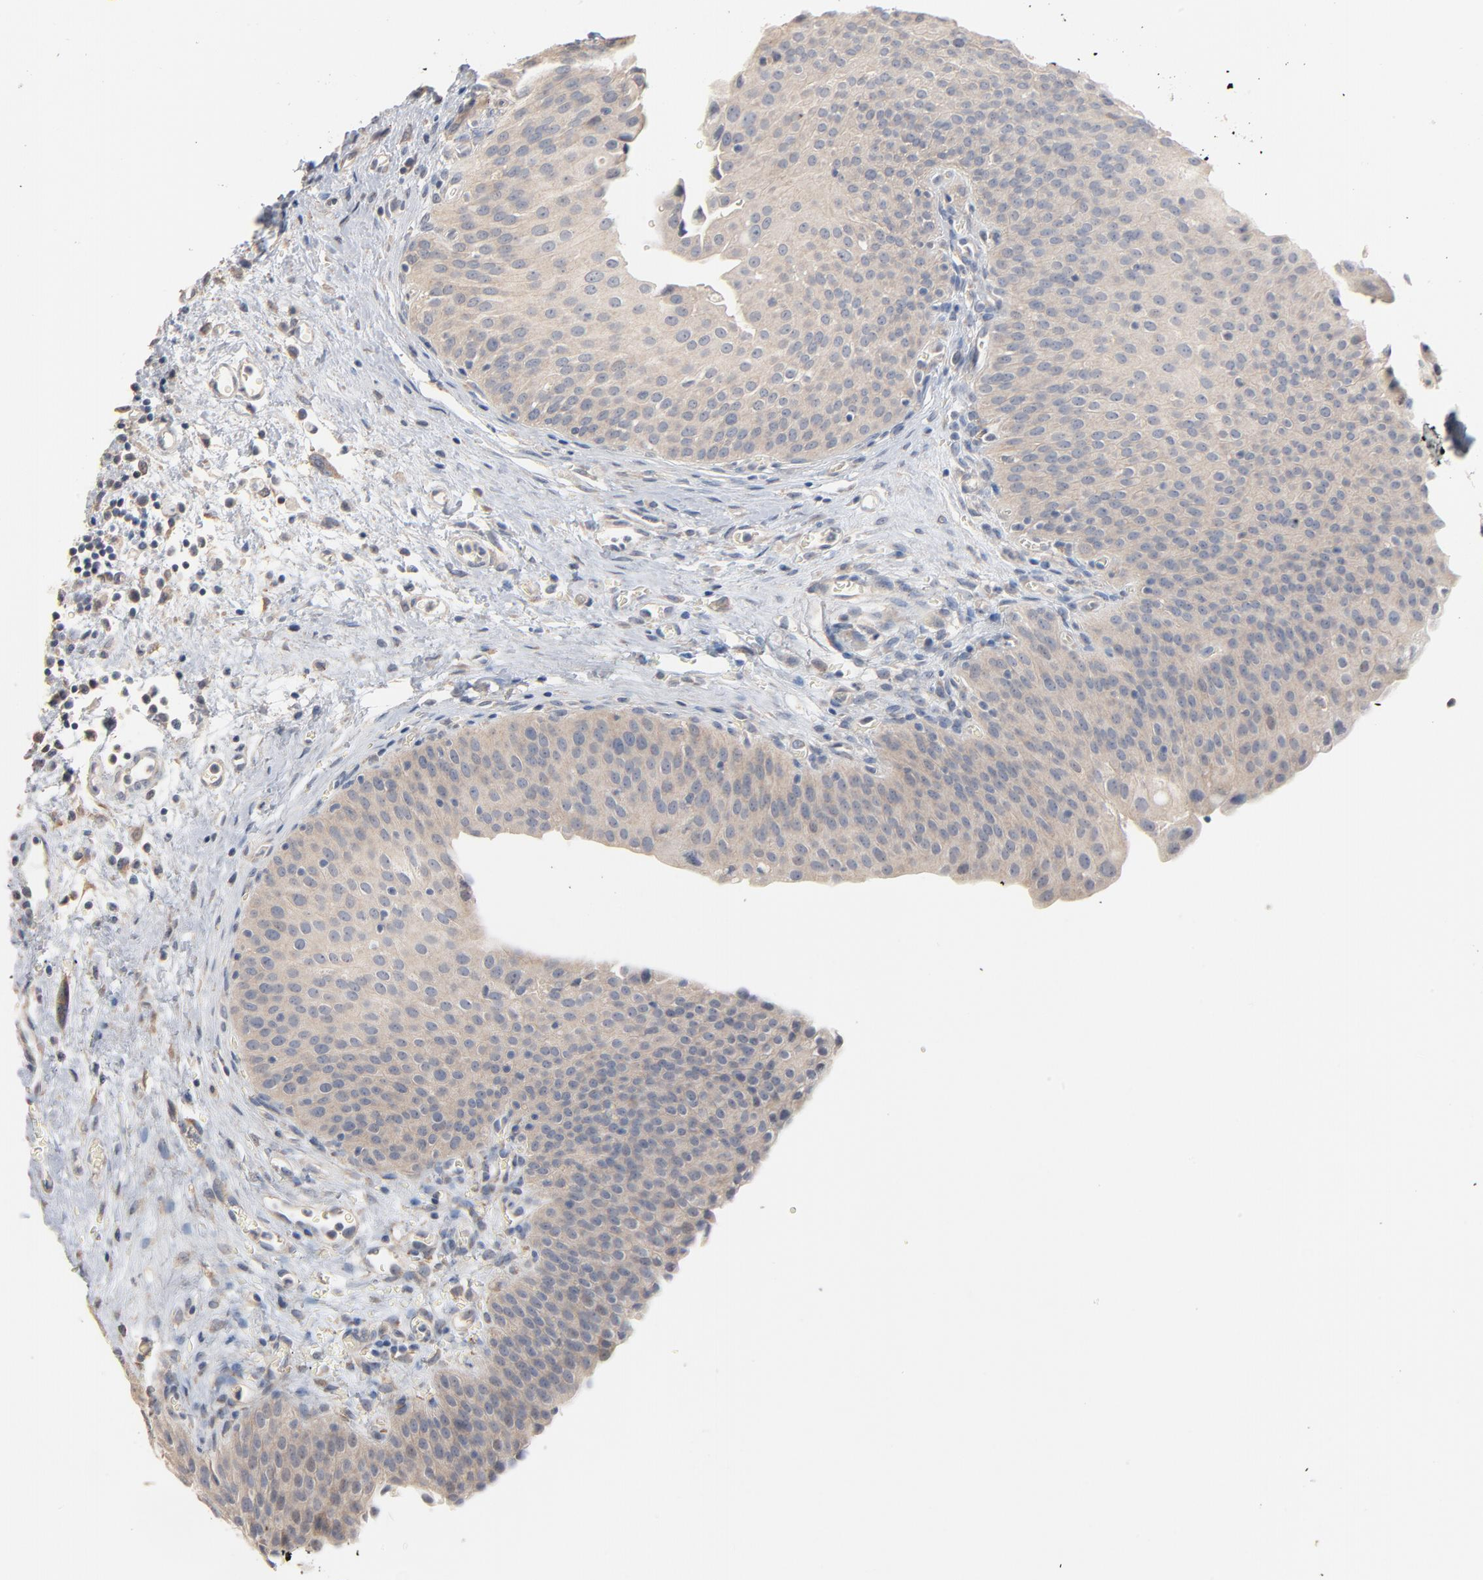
{"staining": {"intensity": "weak", "quantity": ">75%", "location": "cytoplasmic/membranous"}, "tissue": "urinary bladder", "cell_type": "Urothelial cells", "image_type": "normal", "snomed": [{"axis": "morphology", "description": "Normal tissue, NOS"}, {"axis": "morphology", "description": "Dysplasia, NOS"}, {"axis": "topography", "description": "Urinary bladder"}], "caption": "The immunohistochemical stain highlights weak cytoplasmic/membranous expression in urothelial cells of benign urinary bladder. Nuclei are stained in blue.", "gene": "ZDHHC8", "patient": {"sex": "male", "age": 35}}